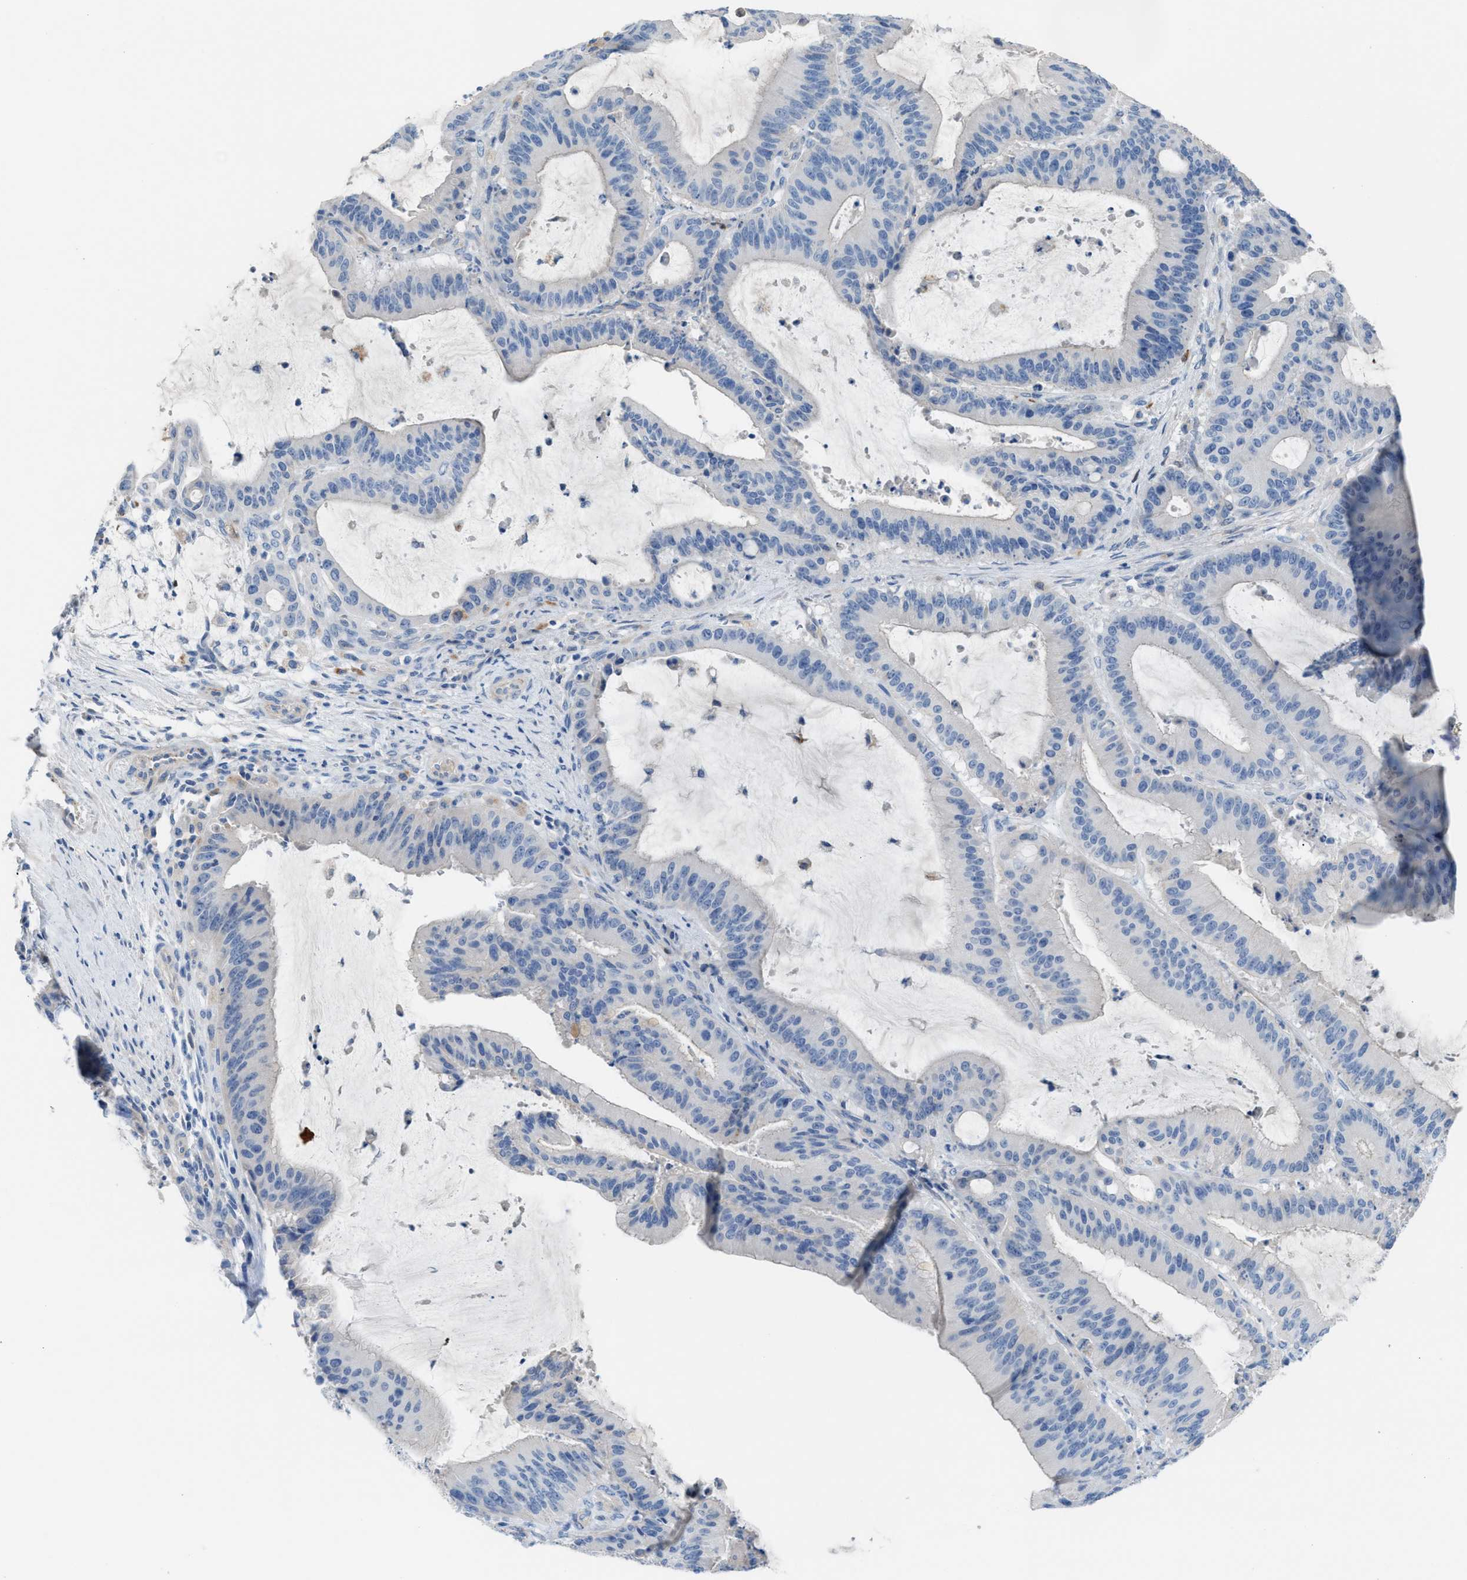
{"staining": {"intensity": "negative", "quantity": "none", "location": "none"}, "tissue": "liver cancer", "cell_type": "Tumor cells", "image_type": "cancer", "snomed": [{"axis": "morphology", "description": "Normal tissue, NOS"}, {"axis": "morphology", "description": "Cholangiocarcinoma"}, {"axis": "topography", "description": "Liver"}, {"axis": "topography", "description": "Peripheral nerve tissue"}], "caption": "IHC image of human liver cancer stained for a protein (brown), which displays no positivity in tumor cells.", "gene": "ASPA", "patient": {"sex": "female", "age": 73}}